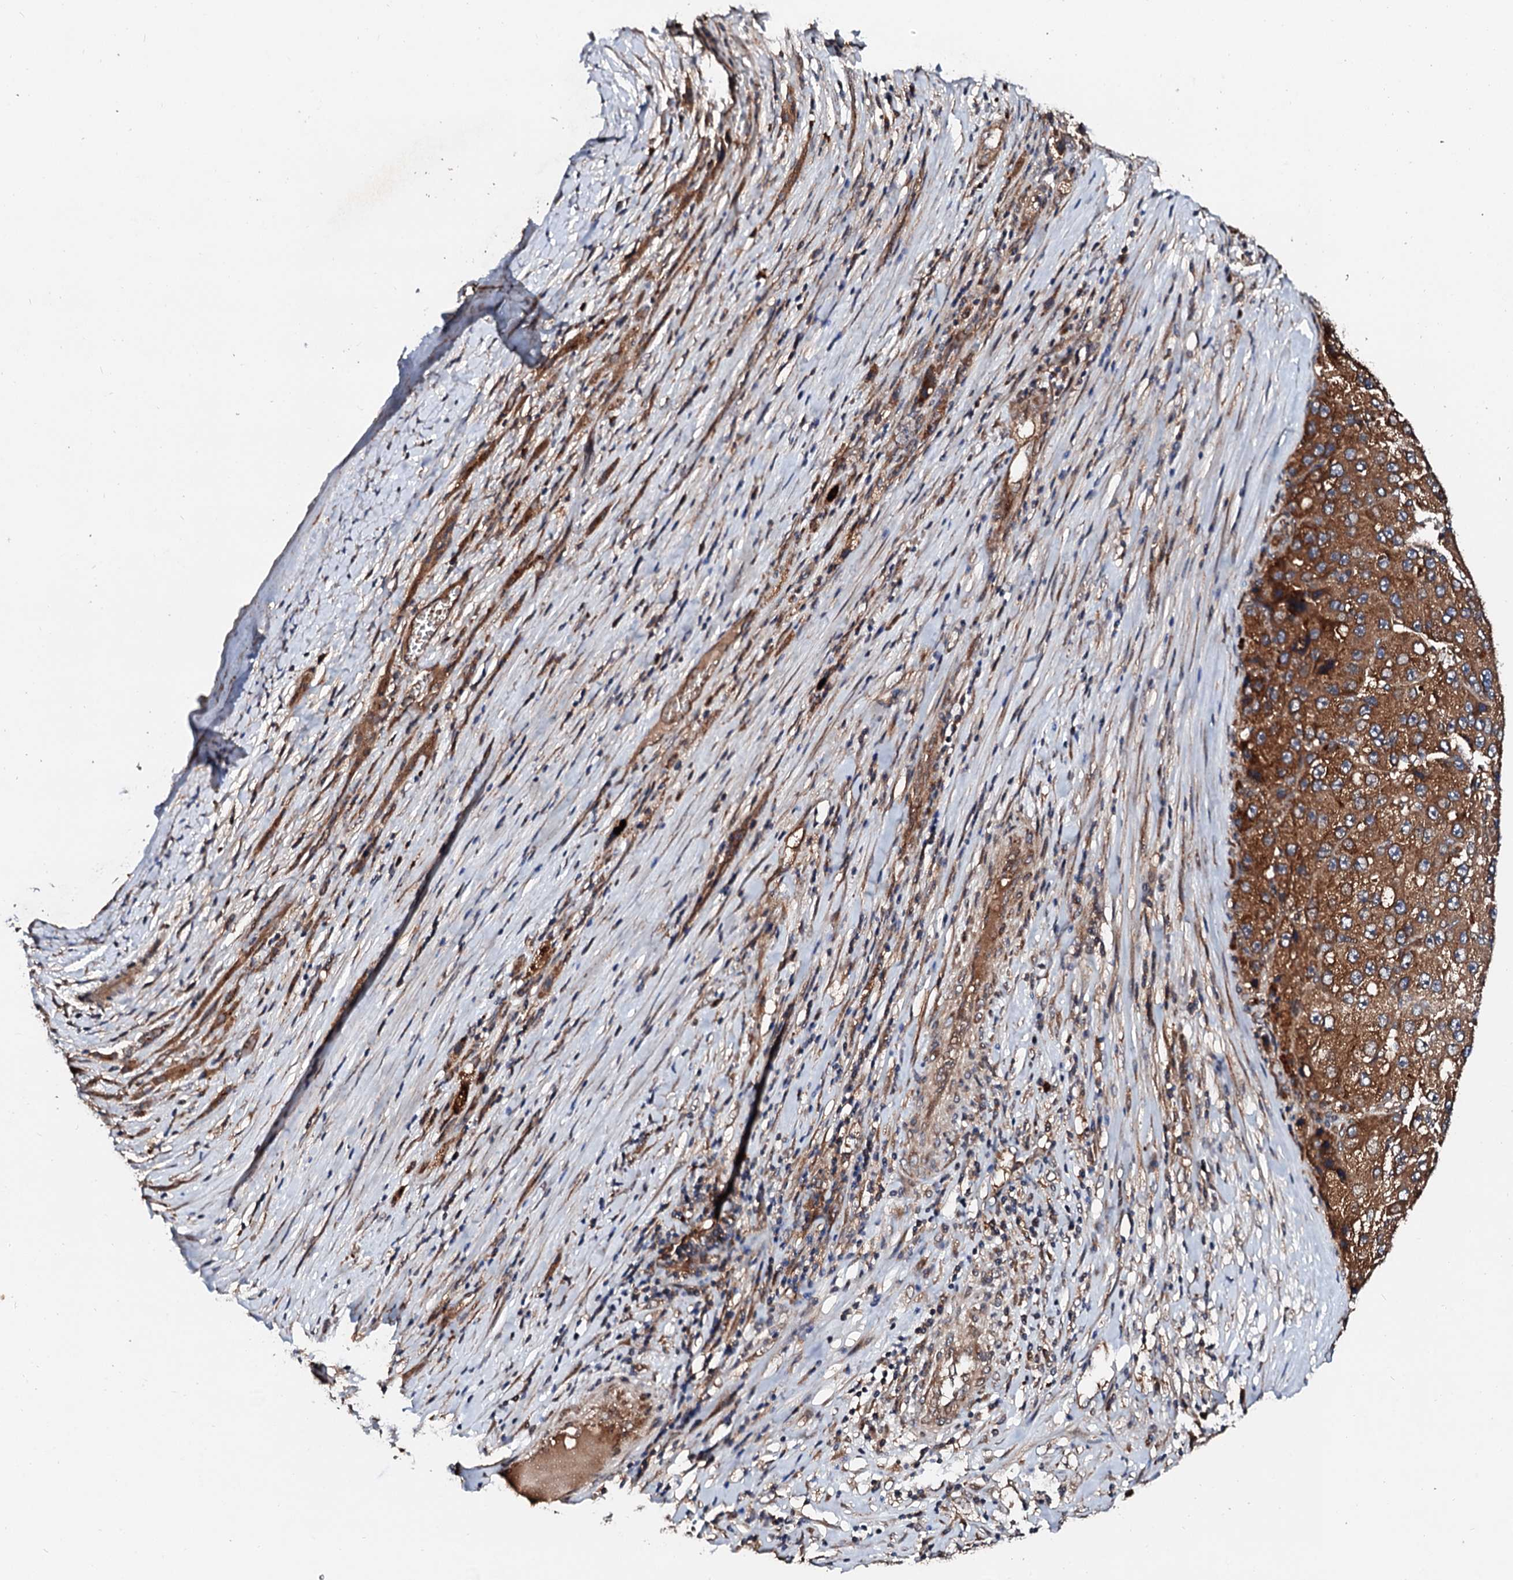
{"staining": {"intensity": "strong", "quantity": ">75%", "location": "cytoplasmic/membranous"}, "tissue": "liver cancer", "cell_type": "Tumor cells", "image_type": "cancer", "snomed": [{"axis": "morphology", "description": "Carcinoma, Hepatocellular, NOS"}, {"axis": "topography", "description": "Liver"}], "caption": "Hepatocellular carcinoma (liver) stained with a brown dye displays strong cytoplasmic/membranous positive staining in about >75% of tumor cells.", "gene": "EXTL1", "patient": {"sex": "female", "age": 73}}